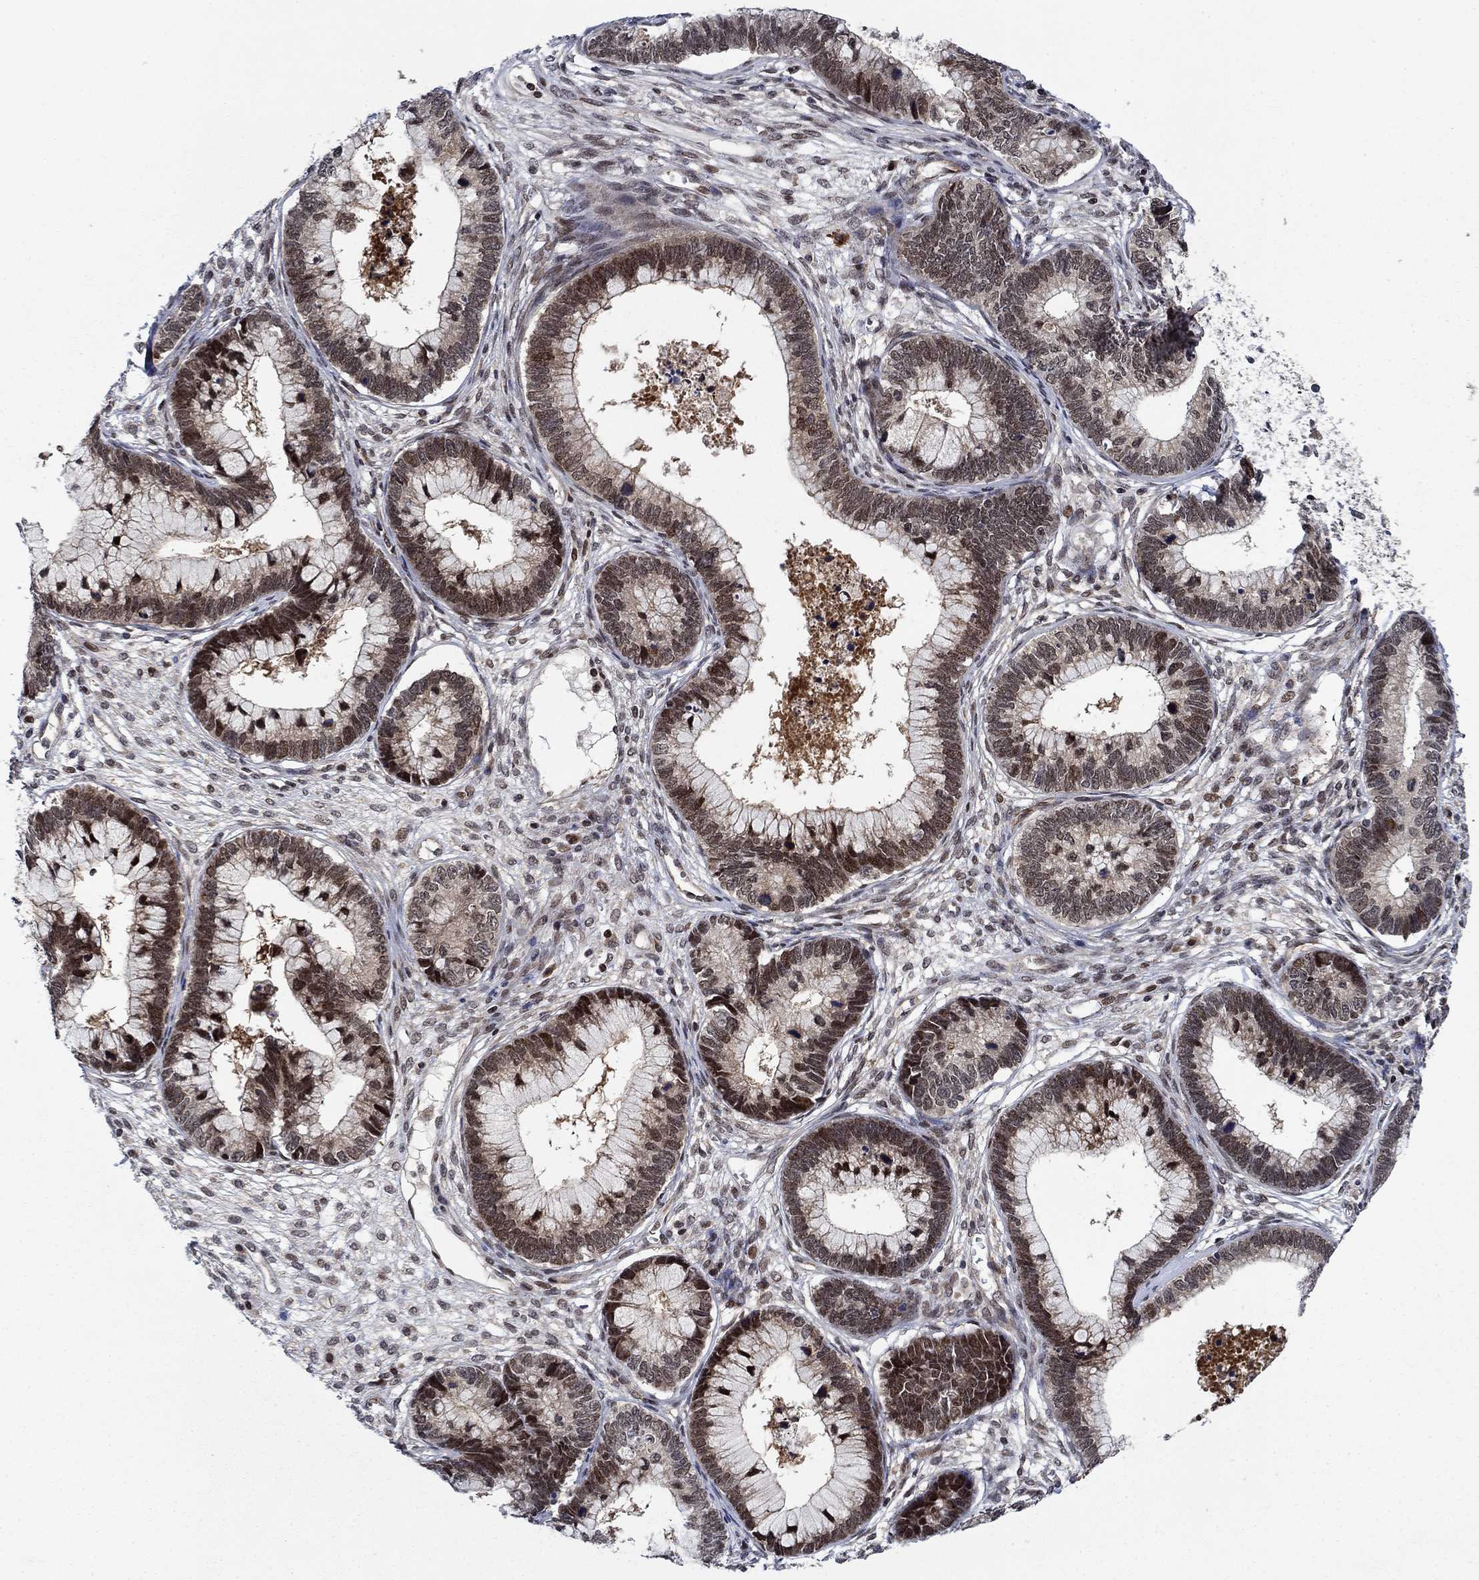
{"staining": {"intensity": "strong", "quantity": "<25%", "location": "nuclear"}, "tissue": "cervical cancer", "cell_type": "Tumor cells", "image_type": "cancer", "snomed": [{"axis": "morphology", "description": "Adenocarcinoma, NOS"}, {"axis": "topography", "description": "Cervix"}], "caption": "Brown immunohistochemical staining in human cervical cancer exhibits strong nuclear expression in approximately <25% of tumor cells.", "gene": "PRICKLE4", "patient": {"sex": "female", "age": 44}}